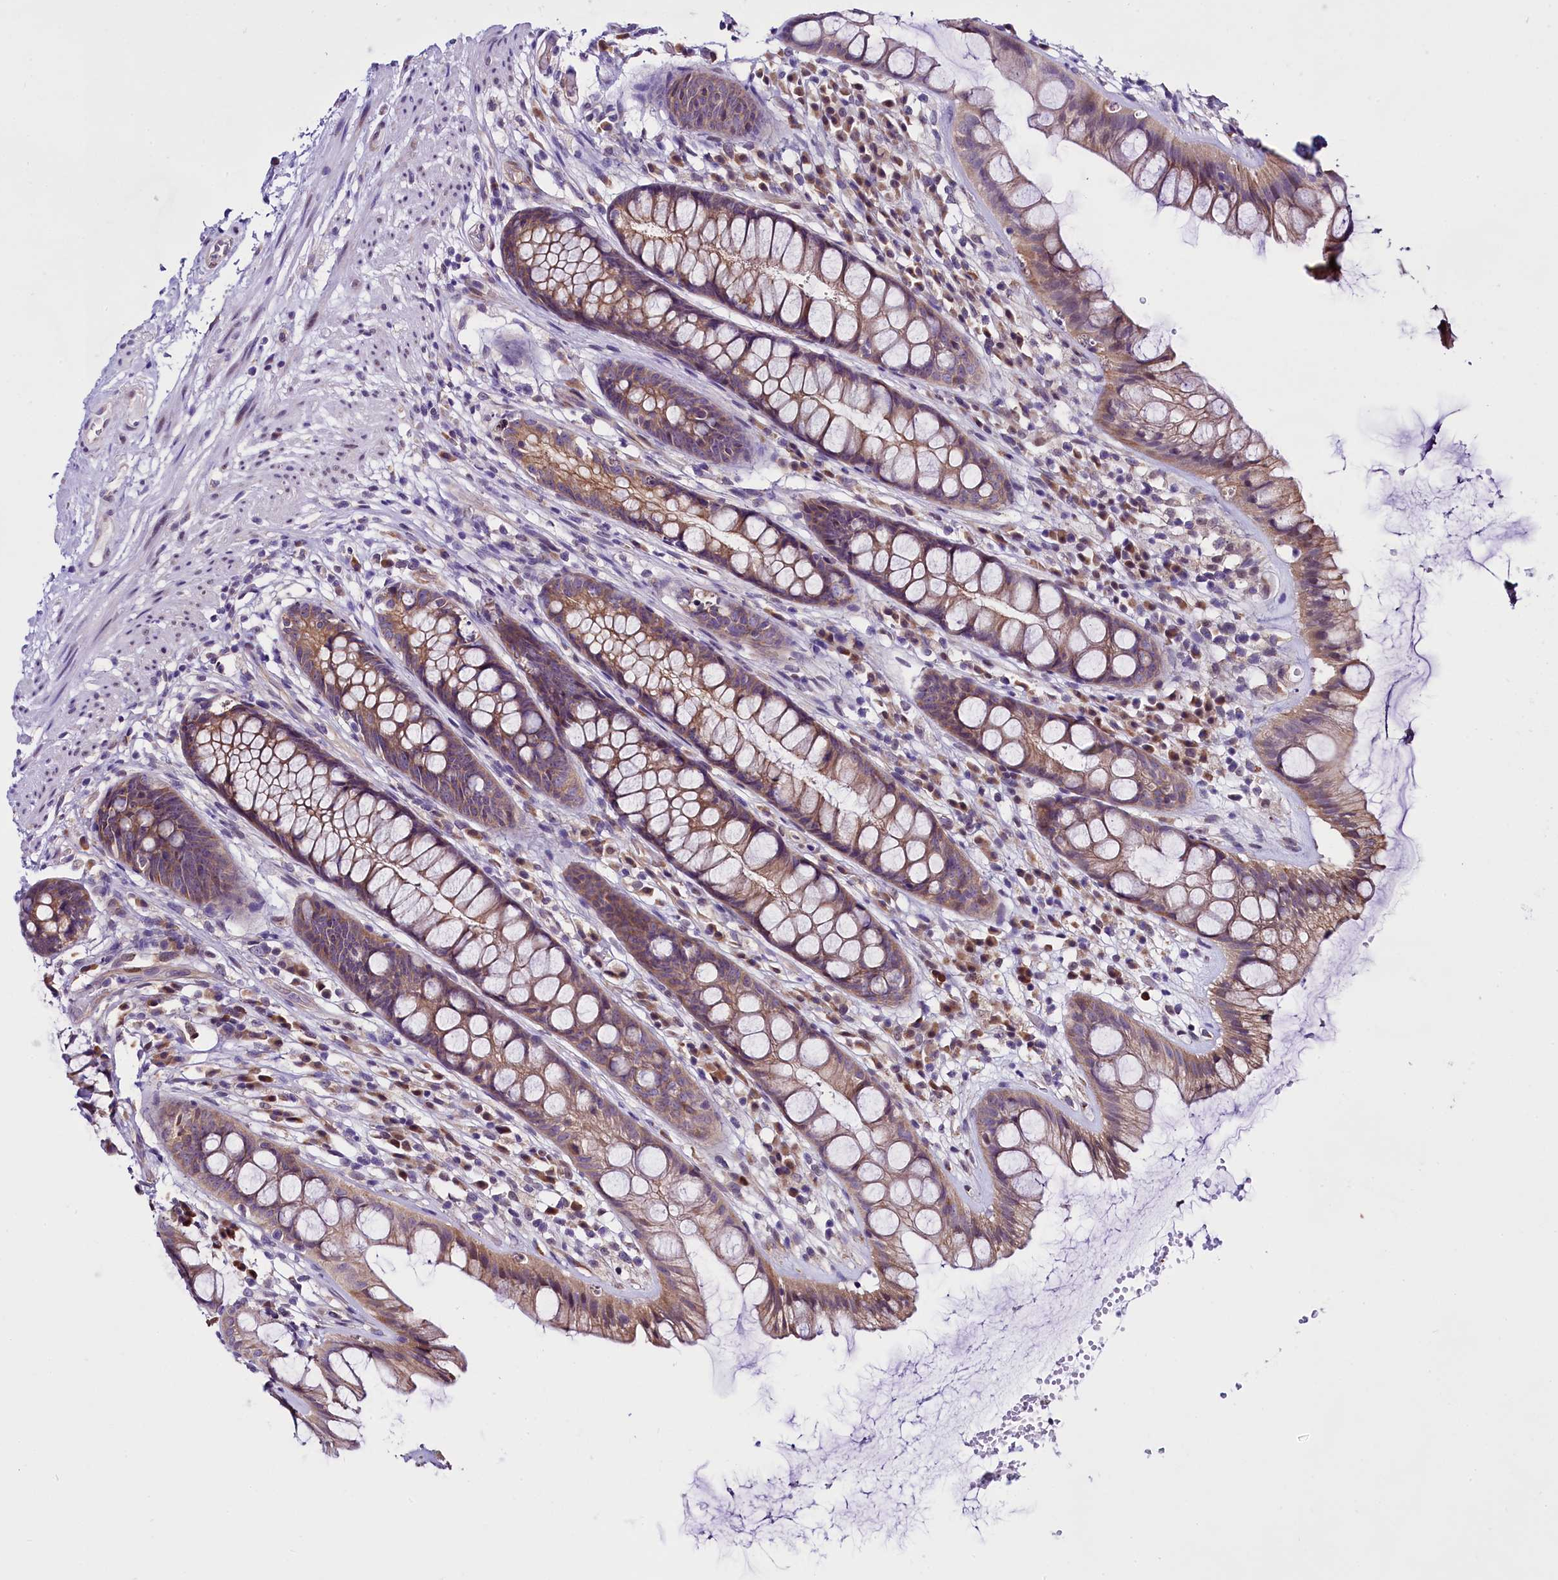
{"staining": {"intensity": "weak", "quantity": ">75%", "location": "cytoplasmic/membranous"}, "tissue": "rectum", "cell_type": "Glandular cells", "image_type": "normal", "snomed": [{"axis": "morphology", "description": "Normal tissue, NOS"}, {"axis": "topography", "description": "Rectum"}], "caption": "A brown stain labels weak cytoplasmic/membranous positivity of a protein in glandular cells of benign human rectum.", "gene": "UACA", "patient": {"sex": "male", "age": 74}}